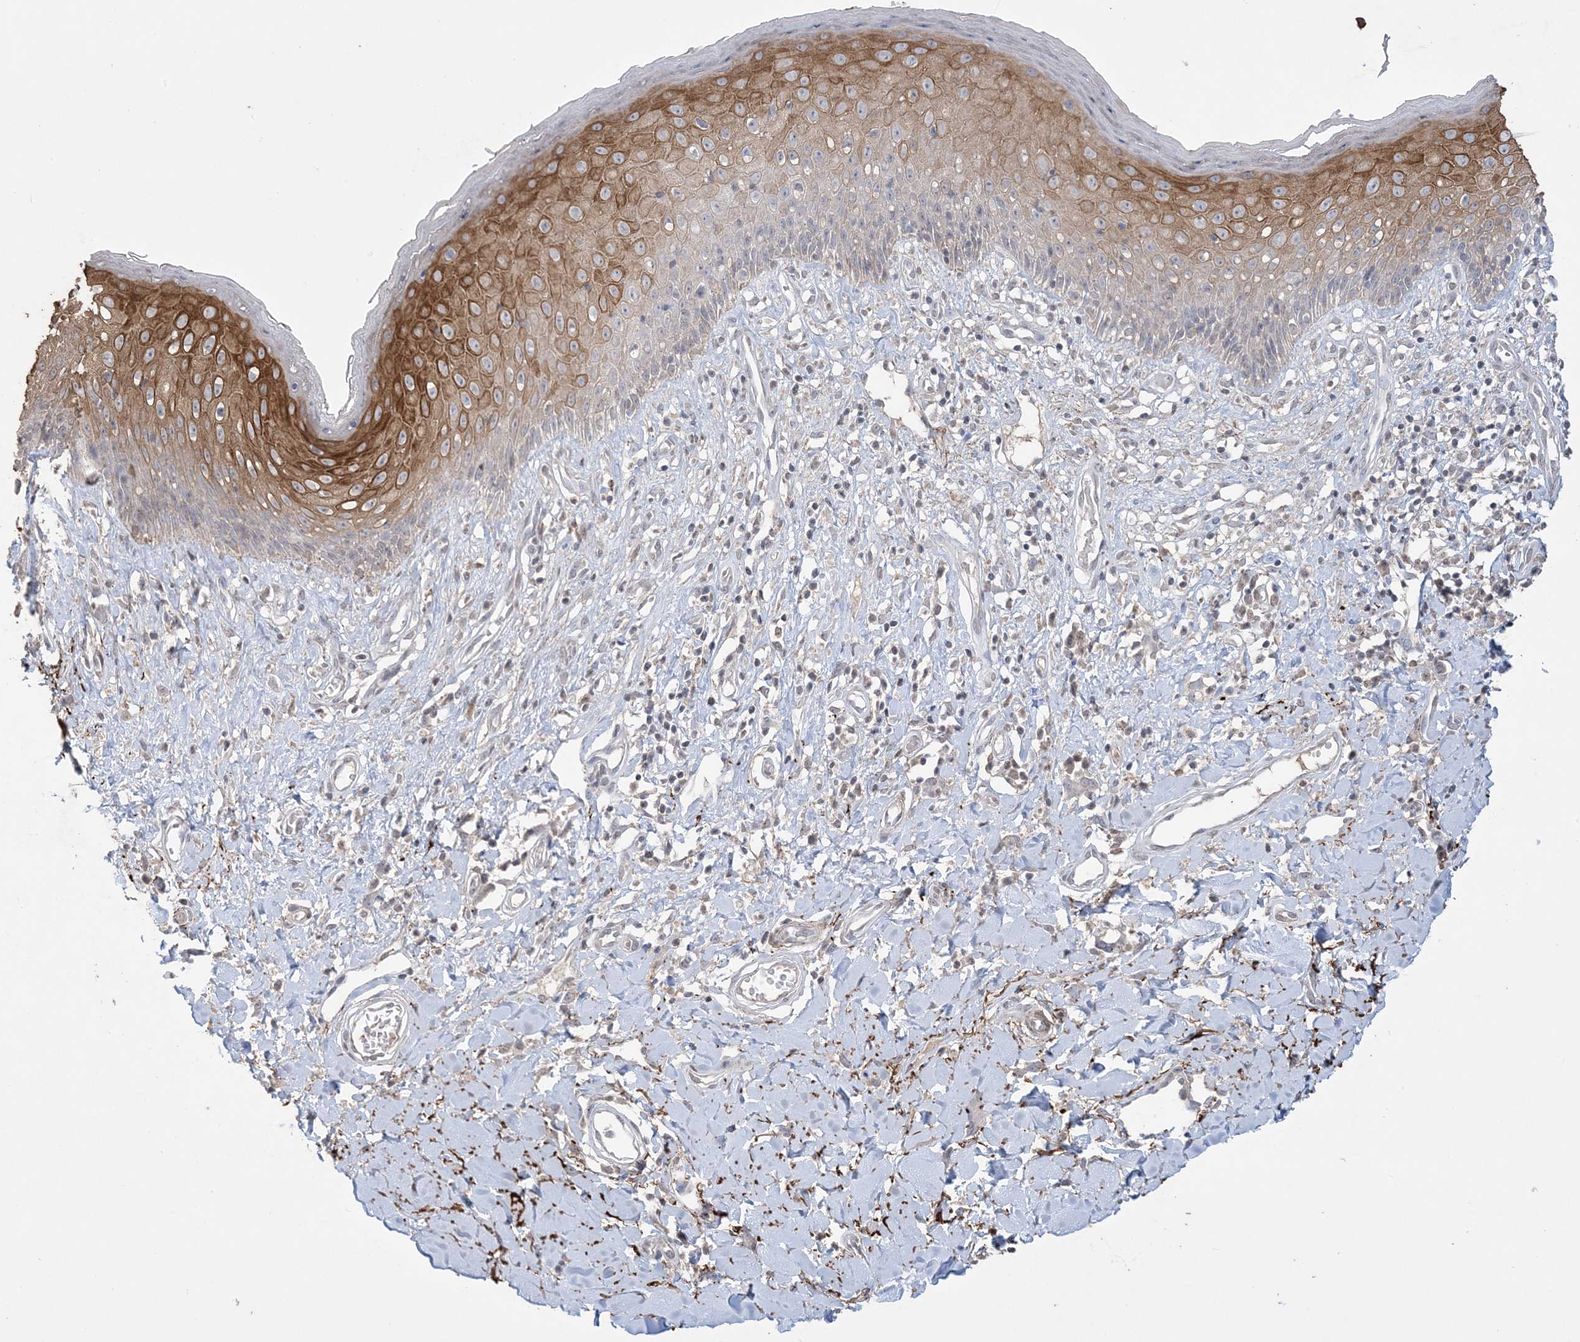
{"staining": {"intensity": "strong", "quantity": "25%-75%", "location": "cytoplasmic/membranous"}, "tissue": "skin", "cell_type": "Epidermal cells", "image_type": "normal", "snomed": [{"axis": "morphology", "description": "Normal tissue, NOS"}, {"axis": "morphology", "description": "Squamous cell carcinoma, NOS"}, {"axis": "topography", "description": "Vulva"}], "caption": "DAB (3,3'-diaminobenzidine) immunohistochemical staining of benign skin reveals strong cytoplasmic/membranous protein staining in approximately 25%-75% of epidermal cells.", "gene": "XRN1", "patient": {"sex": "female", "age": 85}}